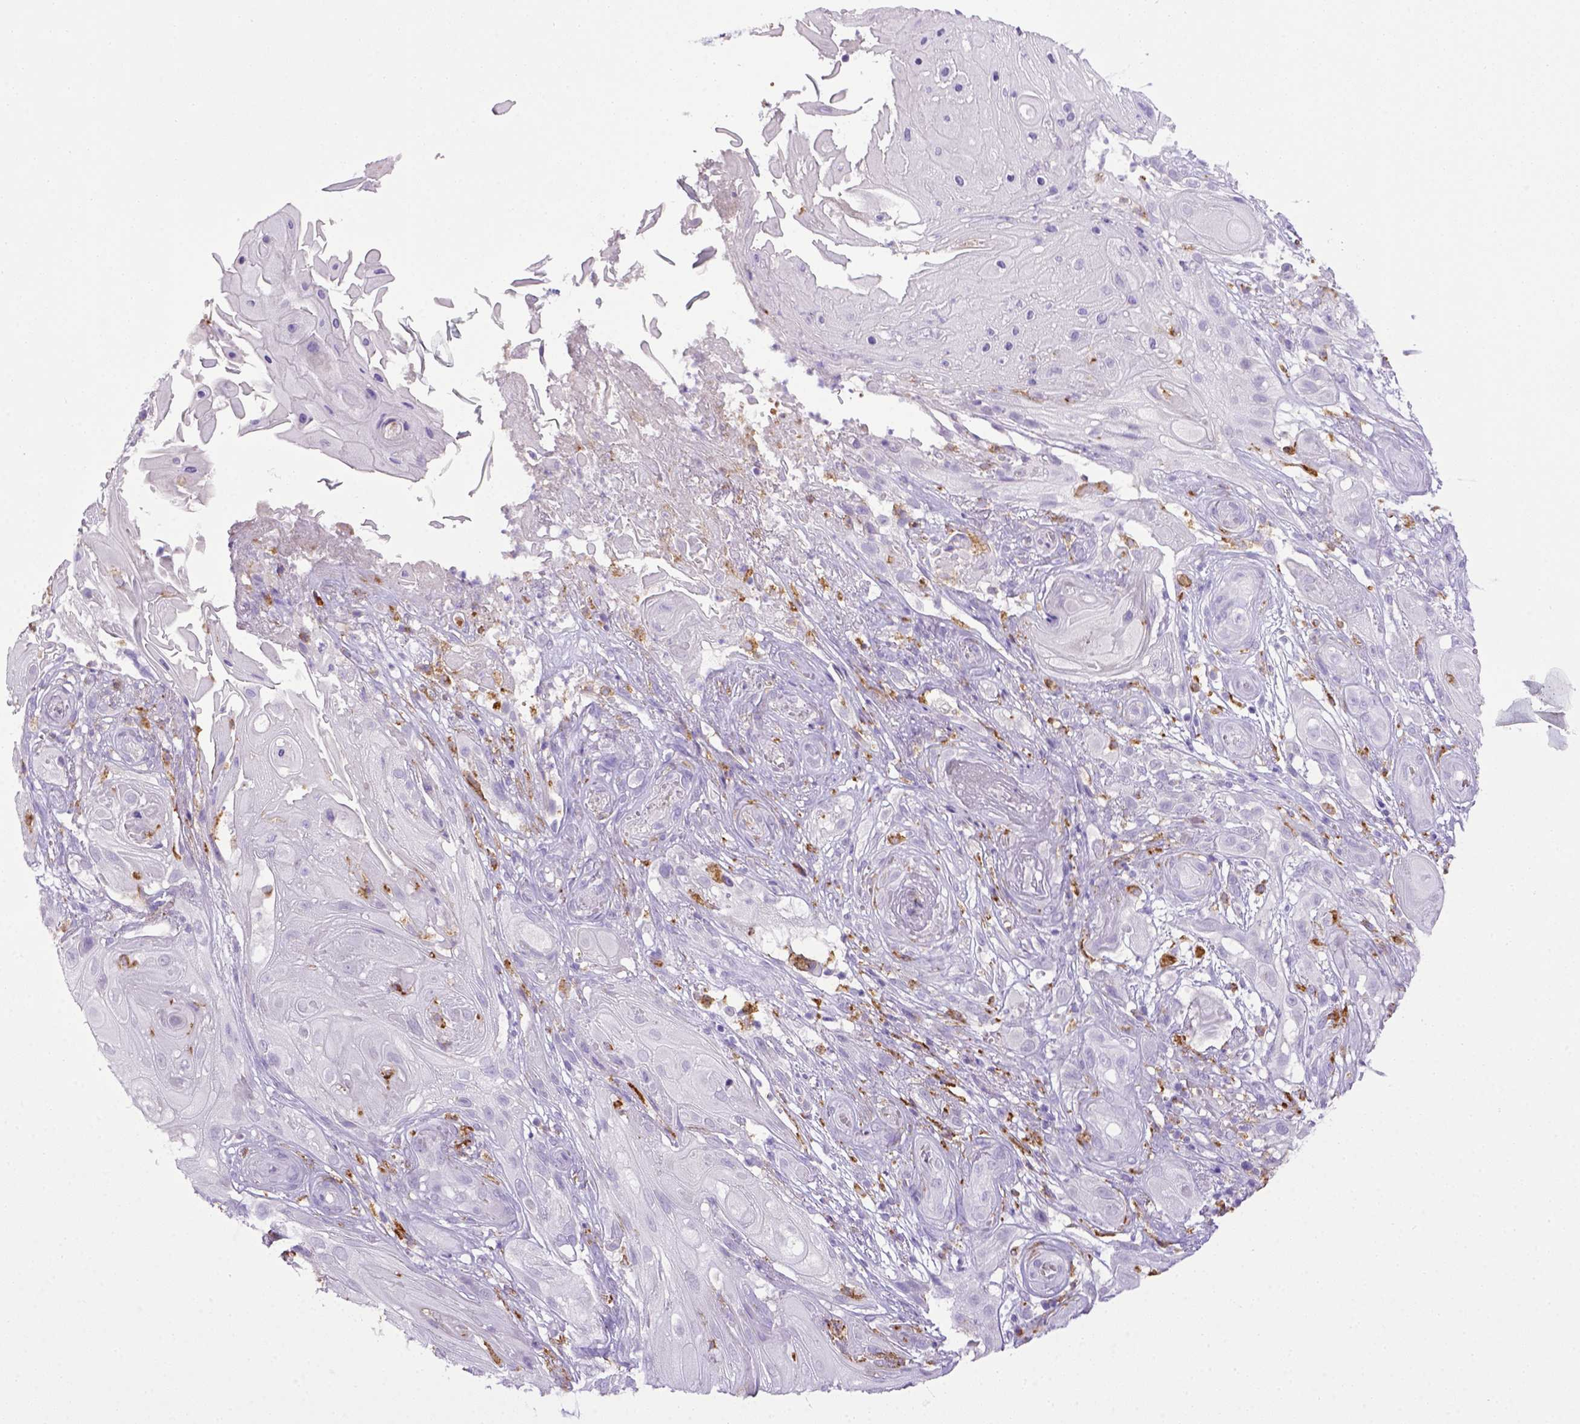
{"staining": {"intensity": "negative", "quantity": "none", "location": "none"}, "tissue": "skin cancer", "cell_type": "Tumor cells", "image_type": "cancer", "snomed": [{"axis": "morphology", "description": "Squamous cell carcinoma, NOS"}, {"axis": "topography", "description": "Skin"}], "caption": "Skin cancer (squamous cell carcinoma) was stained to show a protein in brown. There is no significant expression in tumor cells.", "gene": "CD68", "patient": {"sex": "male", "age": 62}}